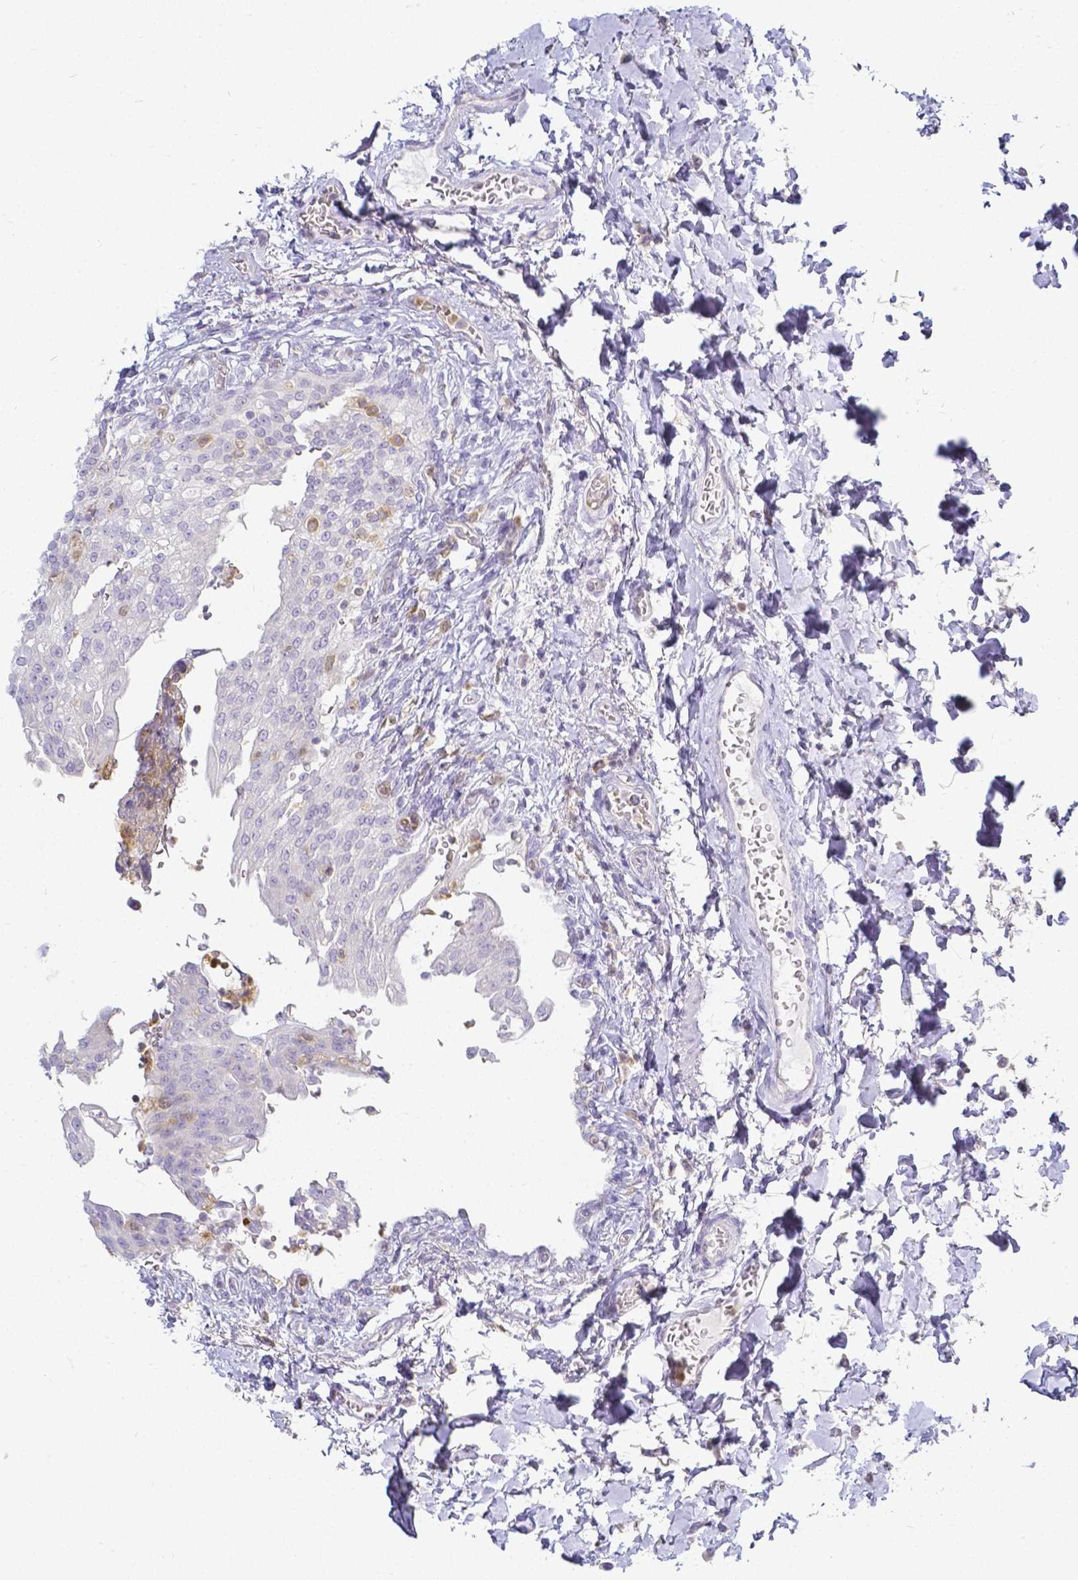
{"staining": {"intensity": "negative", "quantity": "none", "location": "none"}, "tissue": "urinary bladder", "cell_type": "Urothelial cells", "image_type": "normal", "snomed": [{"axis": "morphology", "description": "Normal tissue, NOS"}, {"axis": "topography", "description": "Urinary bladder"}, {"axis": "topography", "description": "Peripheral nerve tissue"}], "caption": "IHC image of benign human urinary bladder stained for a protein (brown), which exhibits no positivity in urothelial cells. The staining is performed using DAB (3,3'-diaminobenzidine) brown chromogen with nuclei counter-stained in using hematoxylin.", "gene": "KCNH1", "patient": {"sex": "female", "age": 60}}